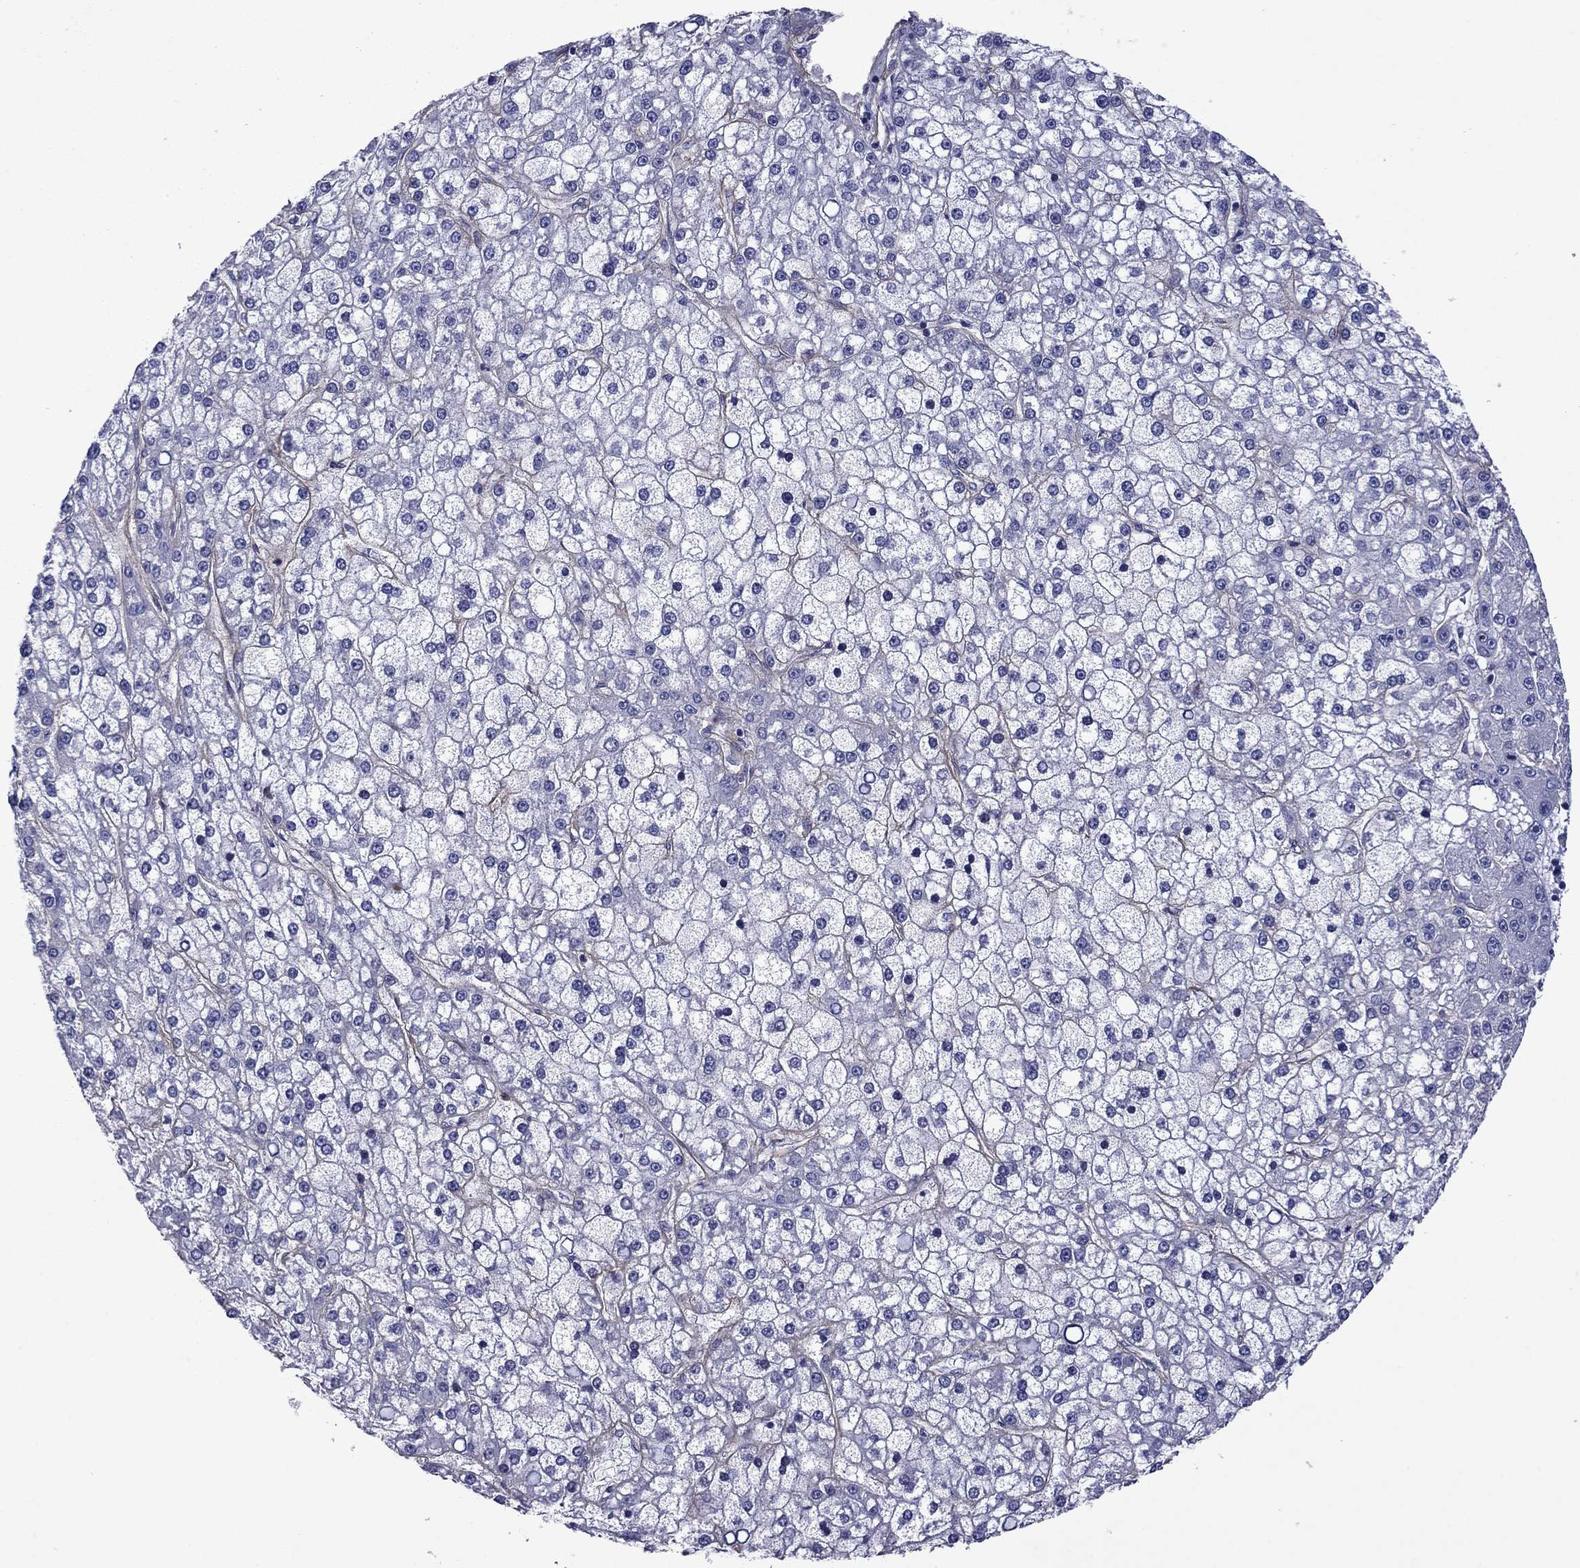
{"staining": {"intensity": "negative", "quantity": "none", "location": "none"}, "tissue": "liver cancer", "cell_type": "Tumor cells", "image_type": "cancer", "snomed": [{"axis": "morphology", "description": "Carcinoma, Hepatocellular, NOS"}, {"axis": "topography", "description": "Liver"}], "caption": "Hepatocellular carcinoma (liver) stained for a protein using IHC demonstrates no positivity tumor cells.", "gene": "HSPG2", "patient": {"sex": "male", "age": 67}}